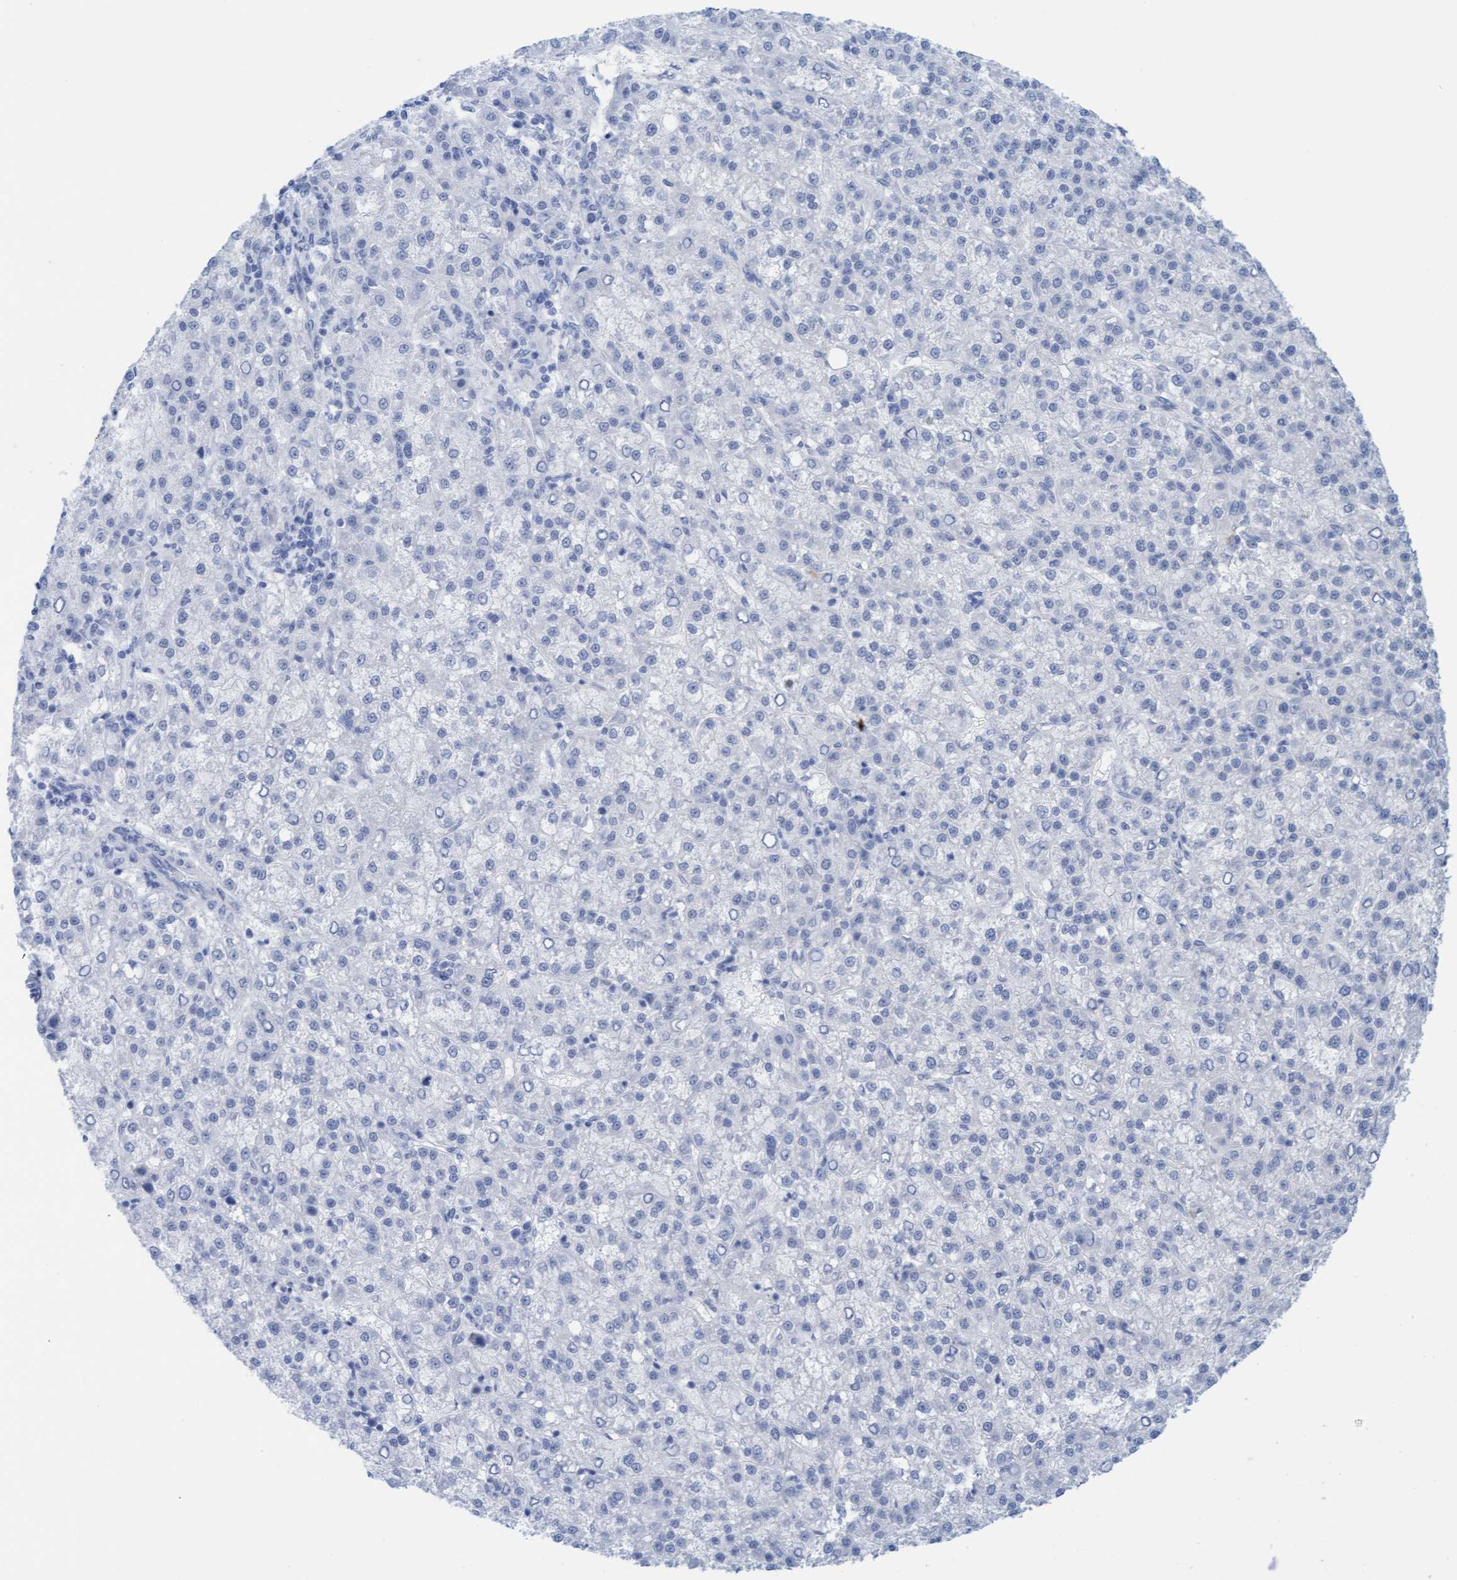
{"staining": {"intensity": "negative", "quantity": "none", "location": "none"}, "tissue": "liver cancer", "cell_type": "Tumor cells", "image_type": "cancer", "snomed": [{"axis": "morphology", "description": "Carcinoma, Hepatocellular, NOS"}, {"axis": "topography", "description": "Liver"}], "caption": "A photomicrograph of liver hepatocellular carcinoma stained for a protein displays no brown staining in tumor cells. (Brightfield microscopy of DAB (3,3'-diaminobenzidine) immunohistochemistry at high magnification).", "gene": "CDK5RAP3", "patient": {"sex": "female", "age": 58}}